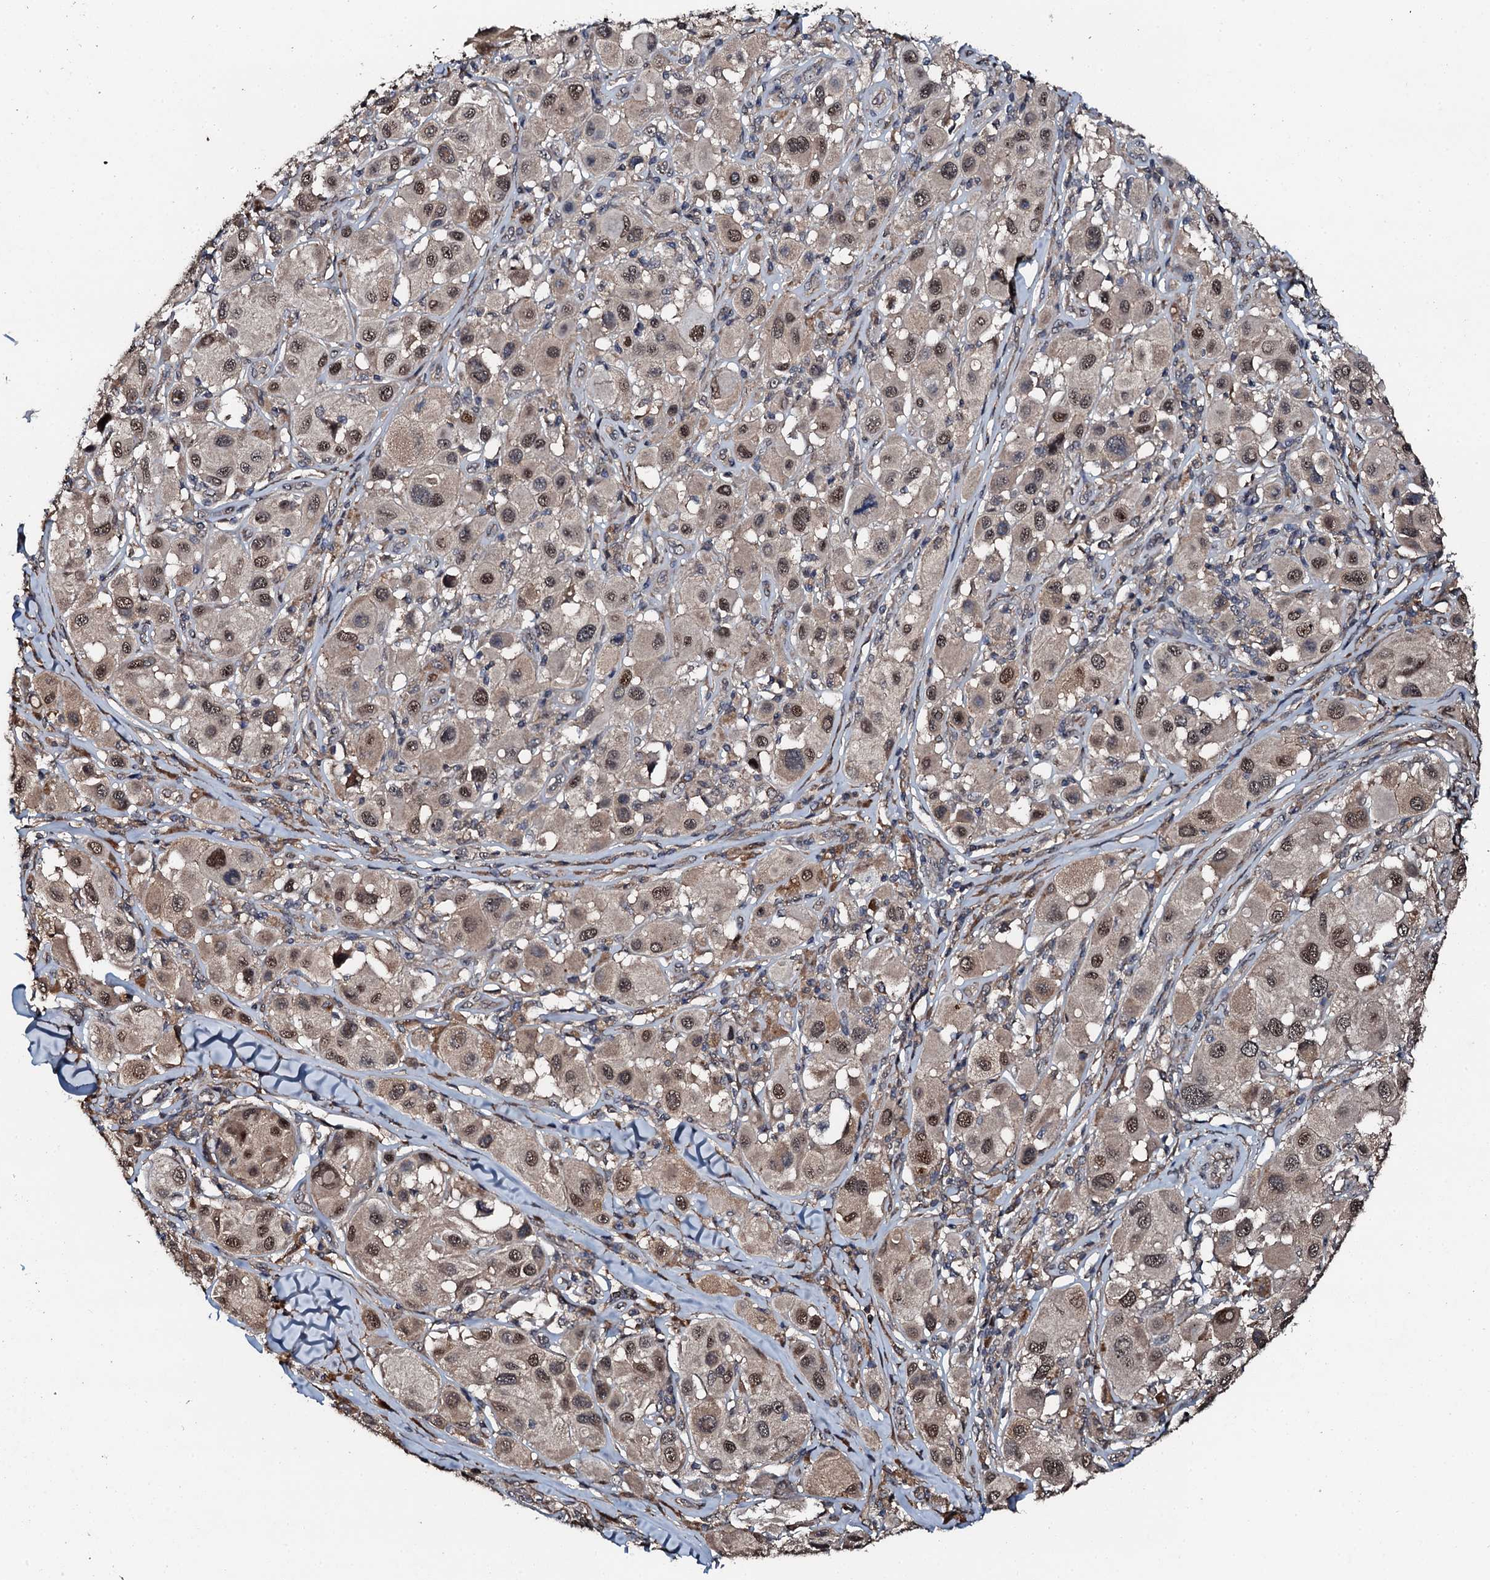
{"staining": {"intensity": "moderate", "quantity": ">75%", "location": "nuclear"}, "tissue": "melanoma", "cell_type": "Tumor cells", "image_type": "cancer", "snomed": [{"axis": "morphology", "description": "Malignant melanoma, Metastatic site"}, {"axis": "topography", "description": "Skin"}], "caption": "A brown stain labels moderate nuclear staining of a protein in human malignant melanoma (metastatic site) tumor cells.", "gene": "FLYWCH1", "patient": {"sex": "male", "age": 41}}